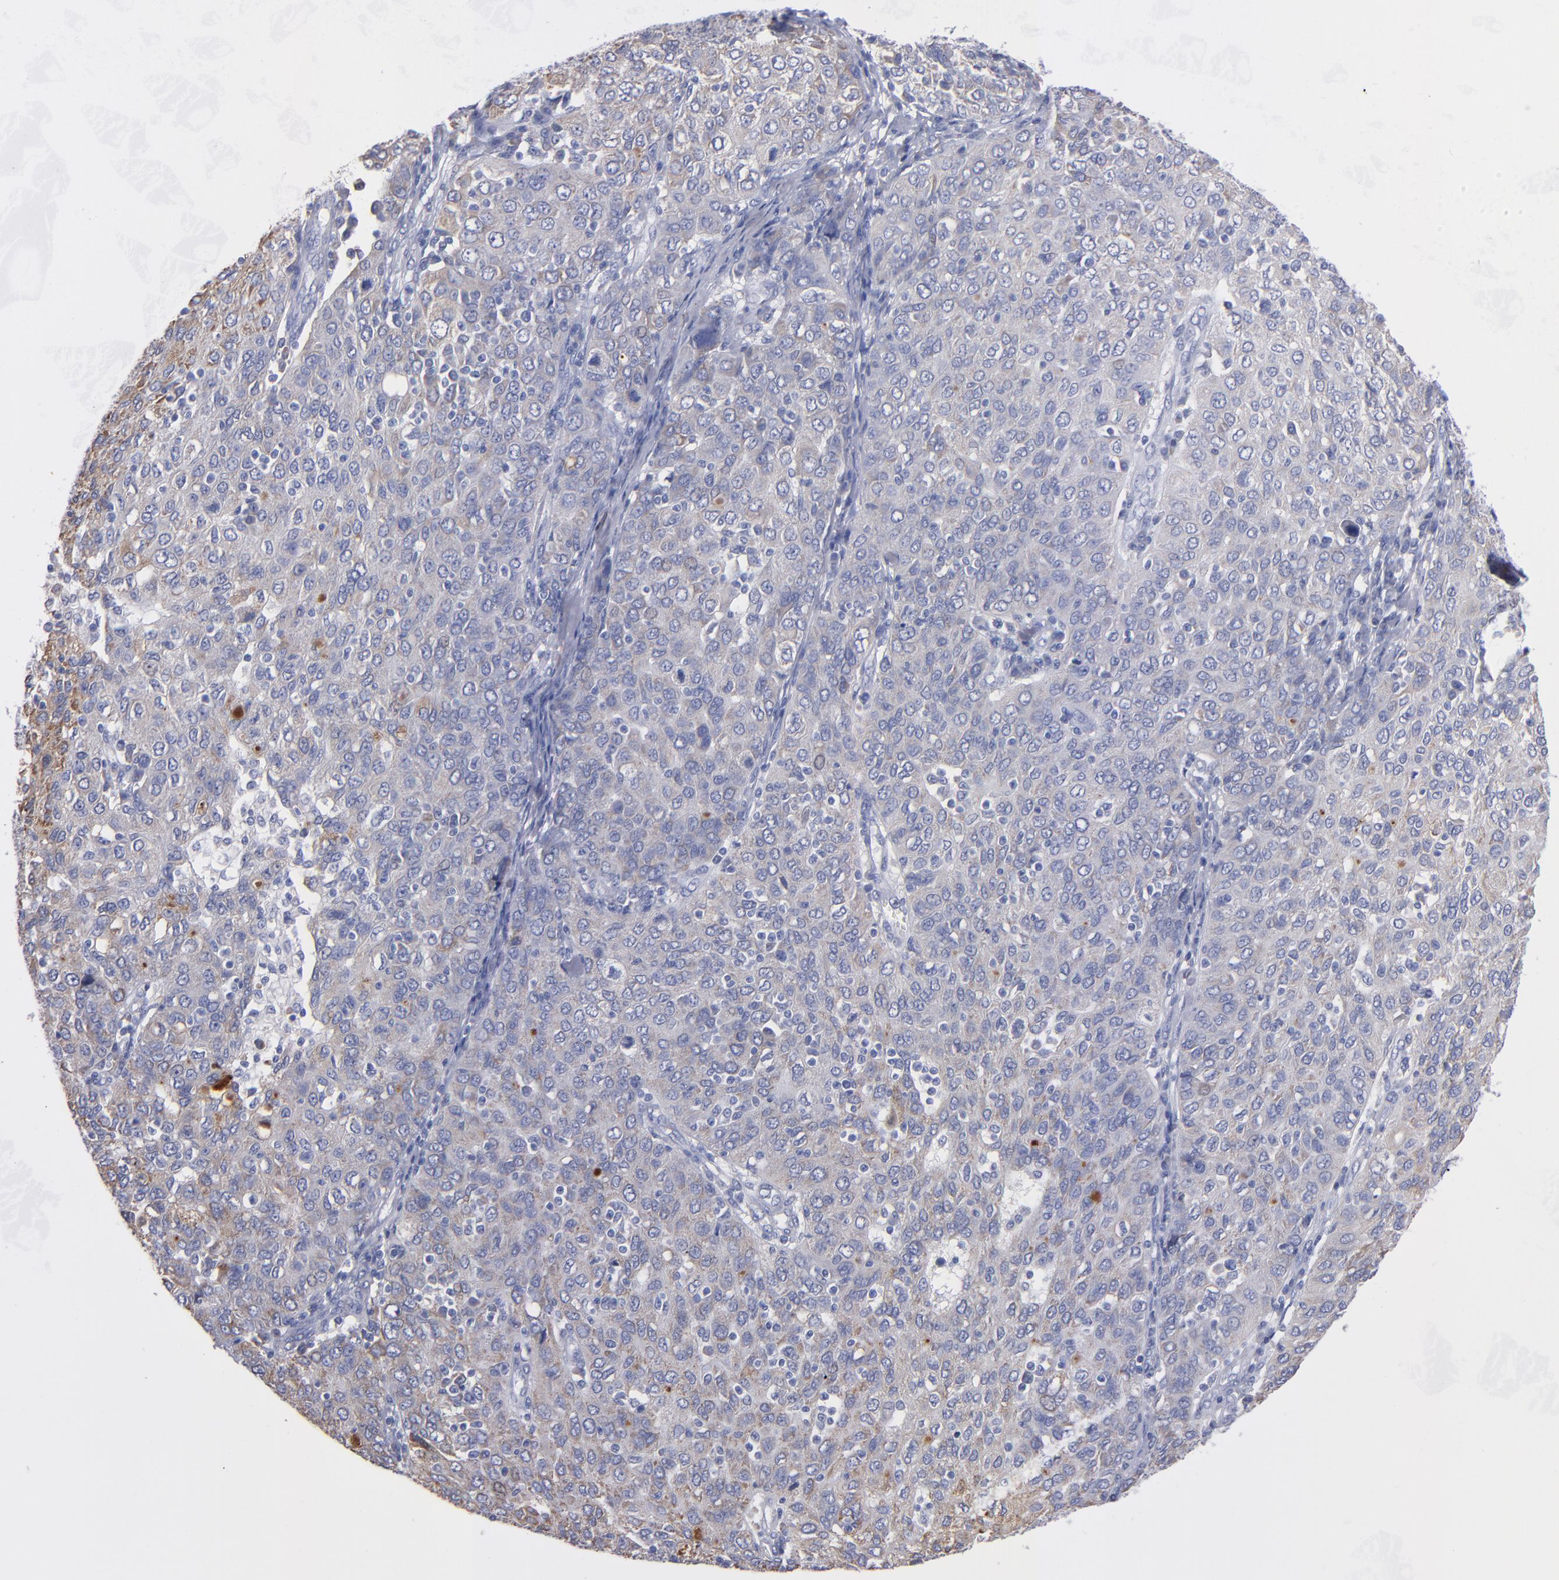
{"staining": {"intensity": "weak", "quantity": "25%-75%", "location": "cytoplasmic/membranous"}, "tissue": "ovarian cancer", "cell_type": "Tumor cells", "image_type": "cancer", "snomed": [{"axis": "morphology", "description": "Carcinoma, endometroid"}, {"axis": "topography", "description": "Ovary"}], "caption": "Ovarian cancer stained for a protein exhibits weak cytoplasmic/membranous positivity in tumor cells.", "gene": "MFGE8", "patient": {"sex": "female", "age": 50}}